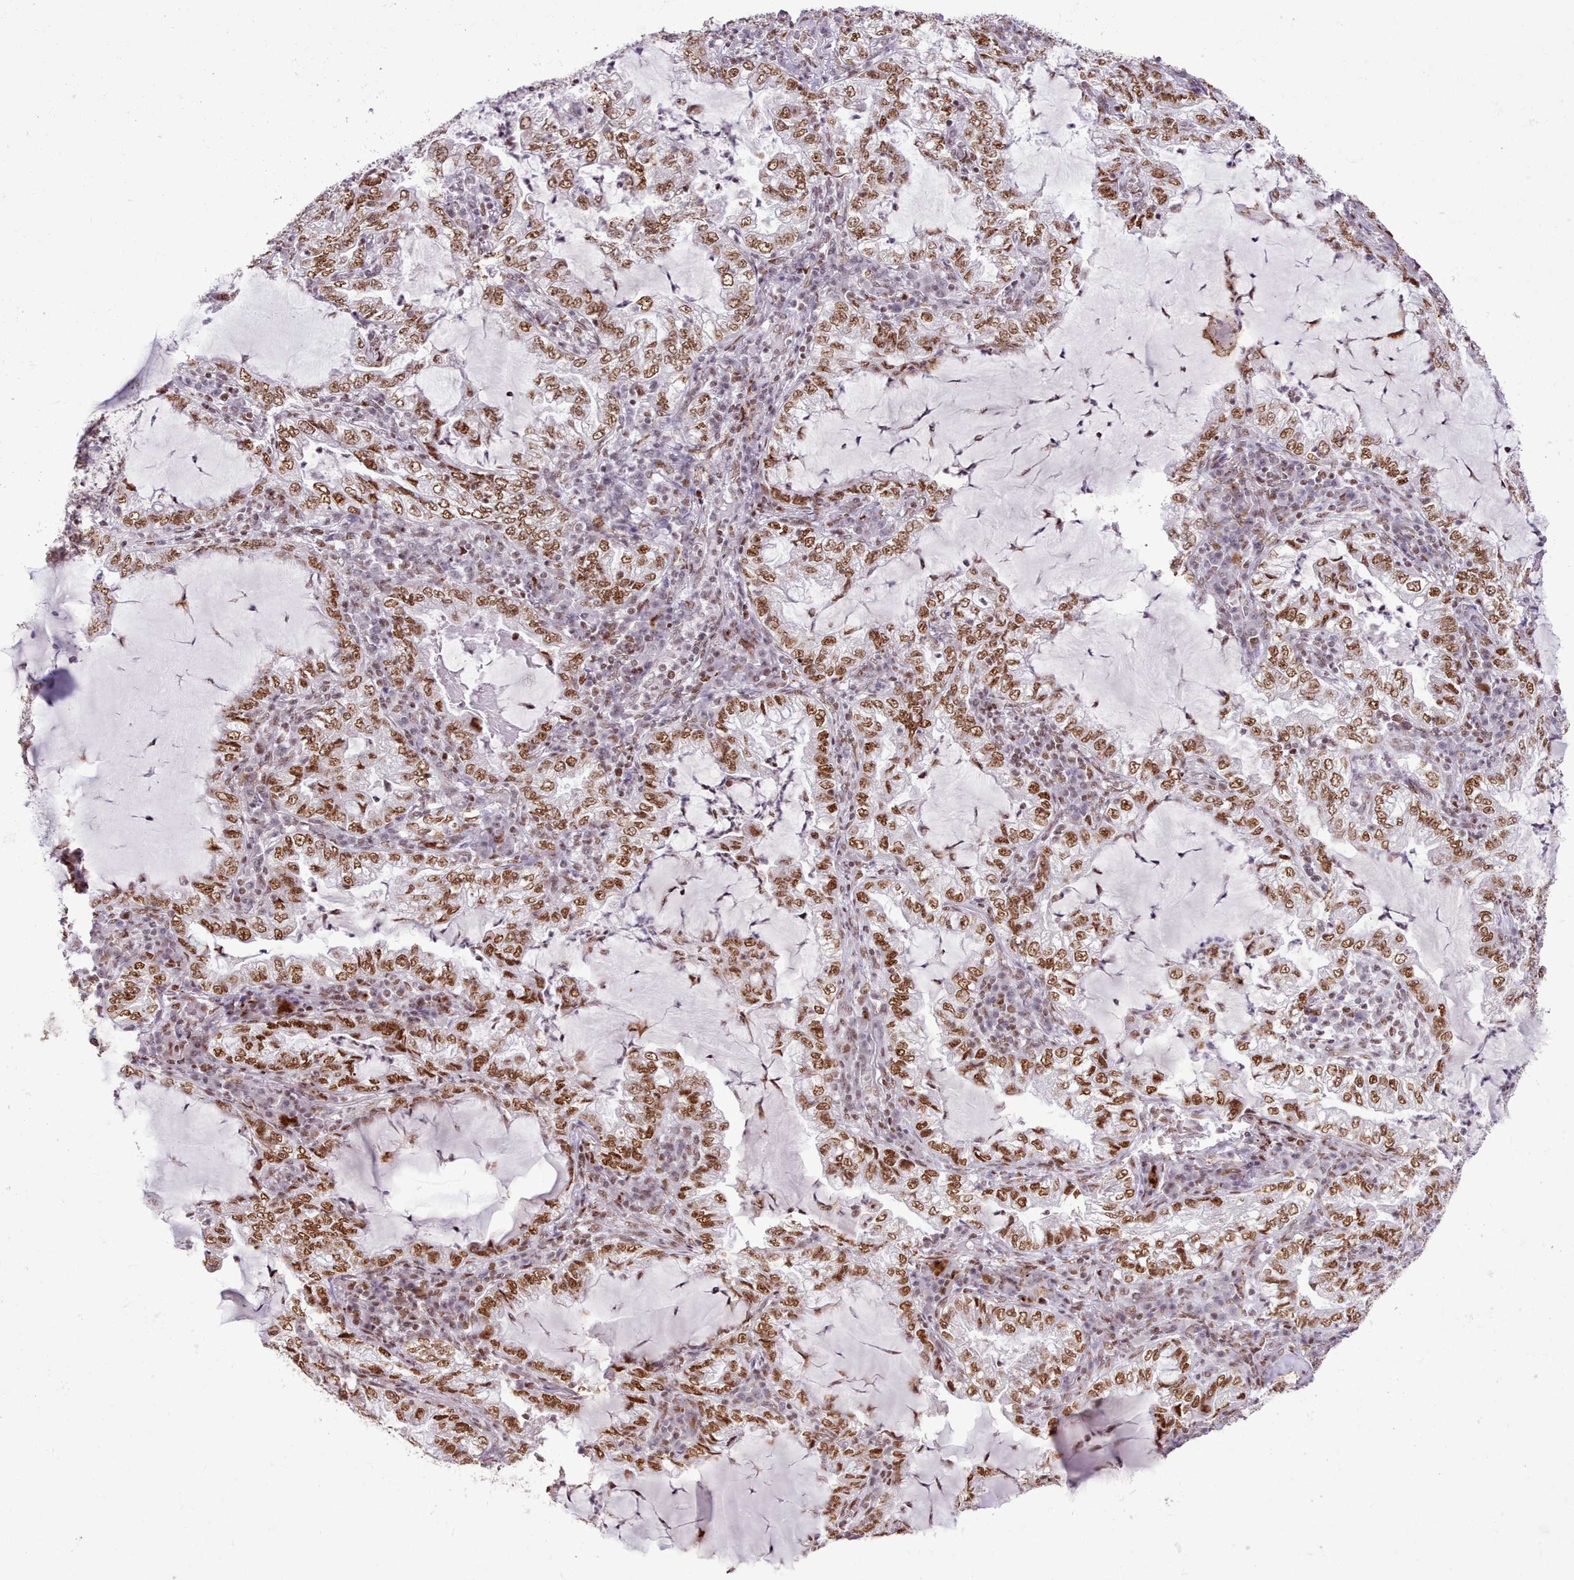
{"staining": {"intensity": "moderate", "quantity": ">75%", "location": "nuclear"}, "tissue": "lung cancer", "cell_type": "Tumor cells", "image_type": "cancer", "snomed": [{"axis": "morphology", "description": "Adenocarcinoma, NOS"}, {"axis": "topography", "description": "Lung"}], "caption": "An immunohistochemistry histopathology image of neoplastic tissue is shown. Protein staining in brown highlights moderate nuclear positivity in adenocarcinoma (lung) within tumor cells. The staining is performed using DAB (3,3'-diaminobenzidine) brown chromogen to label protein expression. The nuclei are counter-stained blue using hematoxylin.", "gene": "TAF15", "patient": {"sex": "female", "age": 73}}